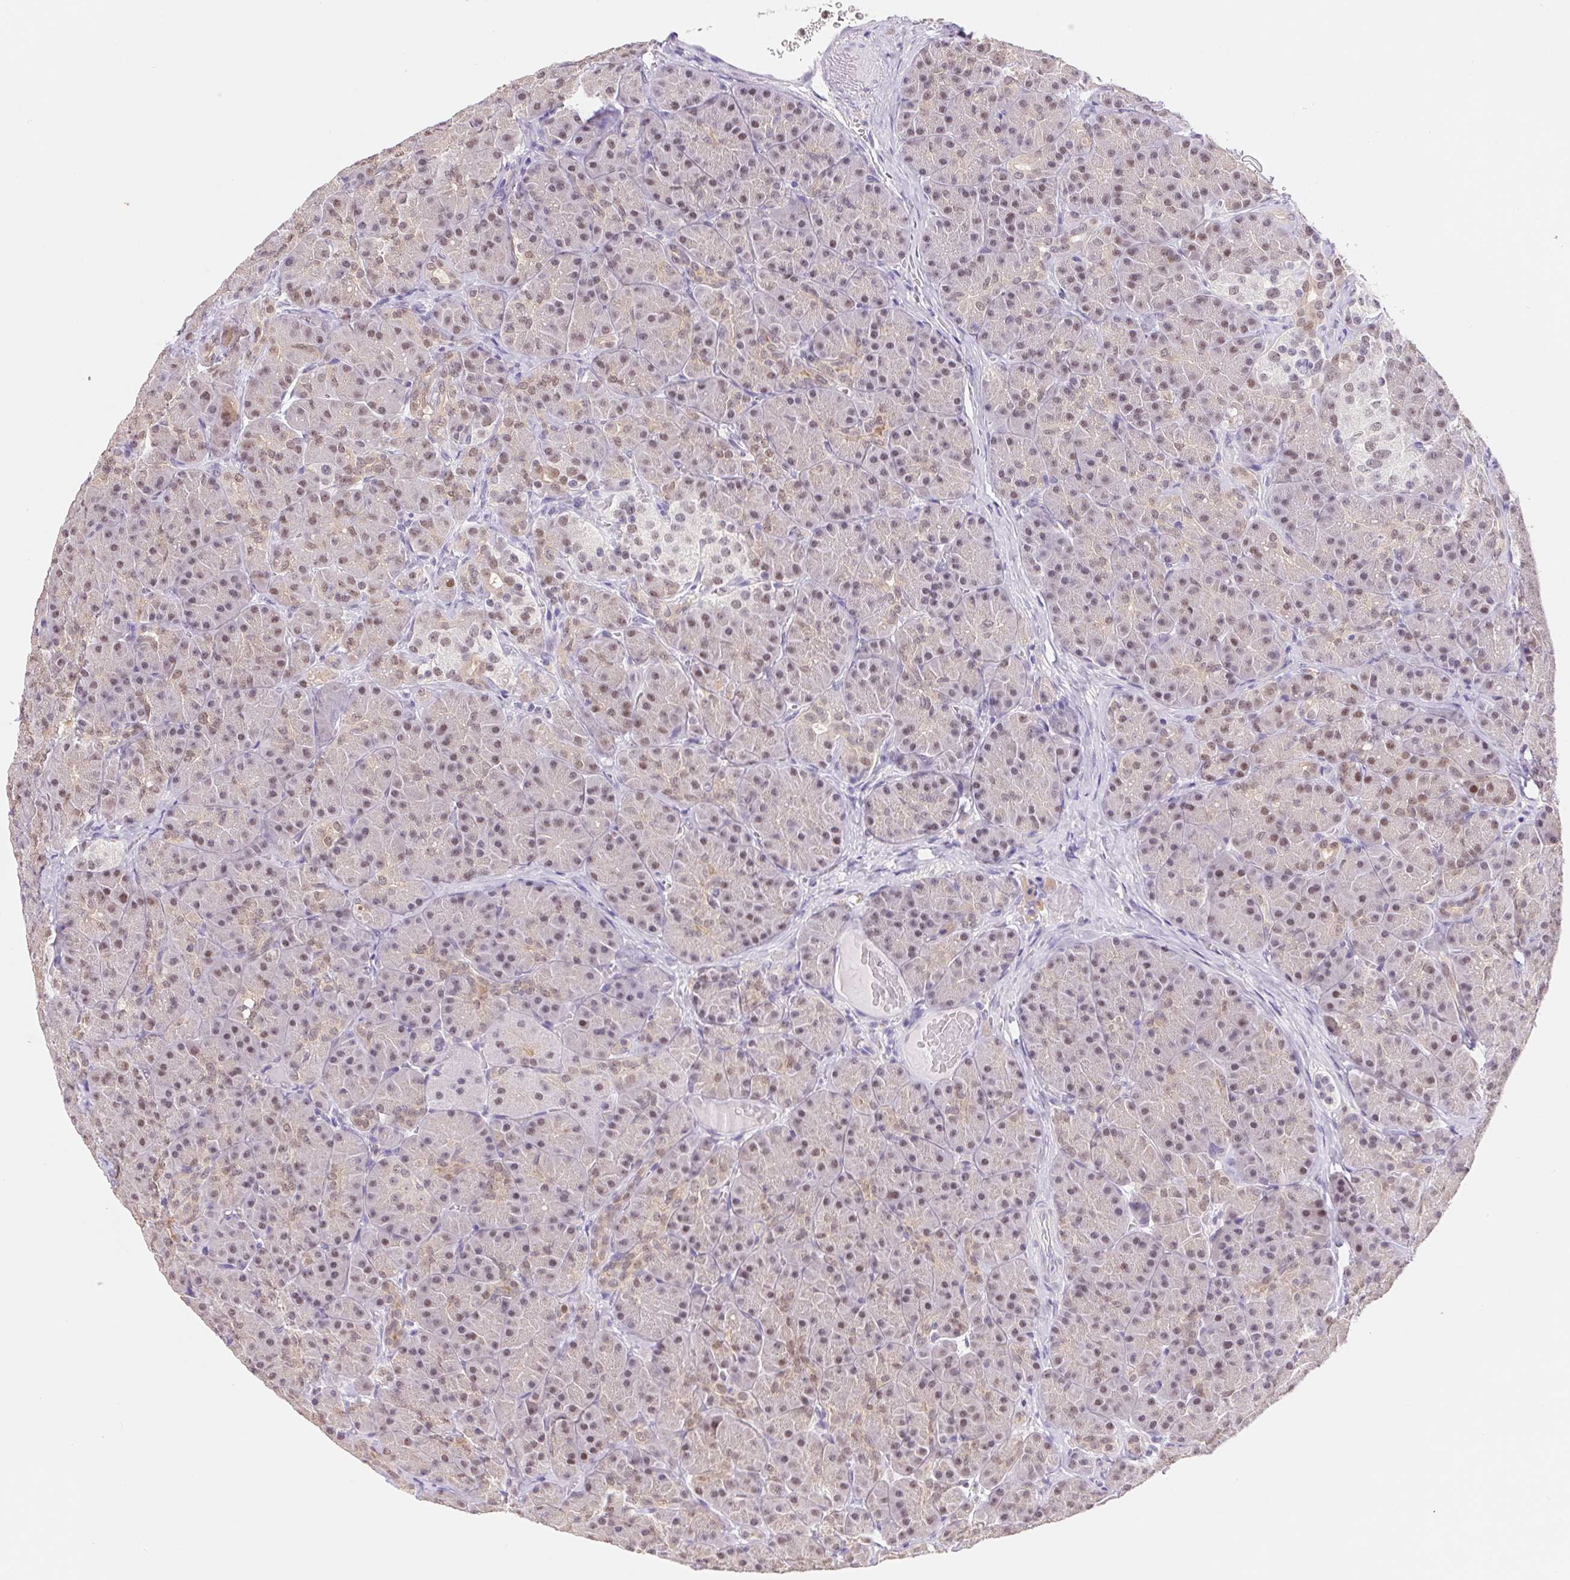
{"staining": {"intensity": "moderate", "quantity": "25%-75%", "location": "nuclear"}, "tissue": "pancreas", "cell_type": "Exocrine glandular cells", "image_type": "normal", "snomed": [{"axis": "morphology", "description": "Normal tissue, NOS"}, {"axis": "topography", "description": "Pancreas"}], "caption": "Protein expression analysis of benign human pancreas reveals moderate nuclear expression in approximately 25%-75% of exocrine glandular cells.", "gene": "L3MBTL4", "patient": {"sex": "male", "age": 57}}